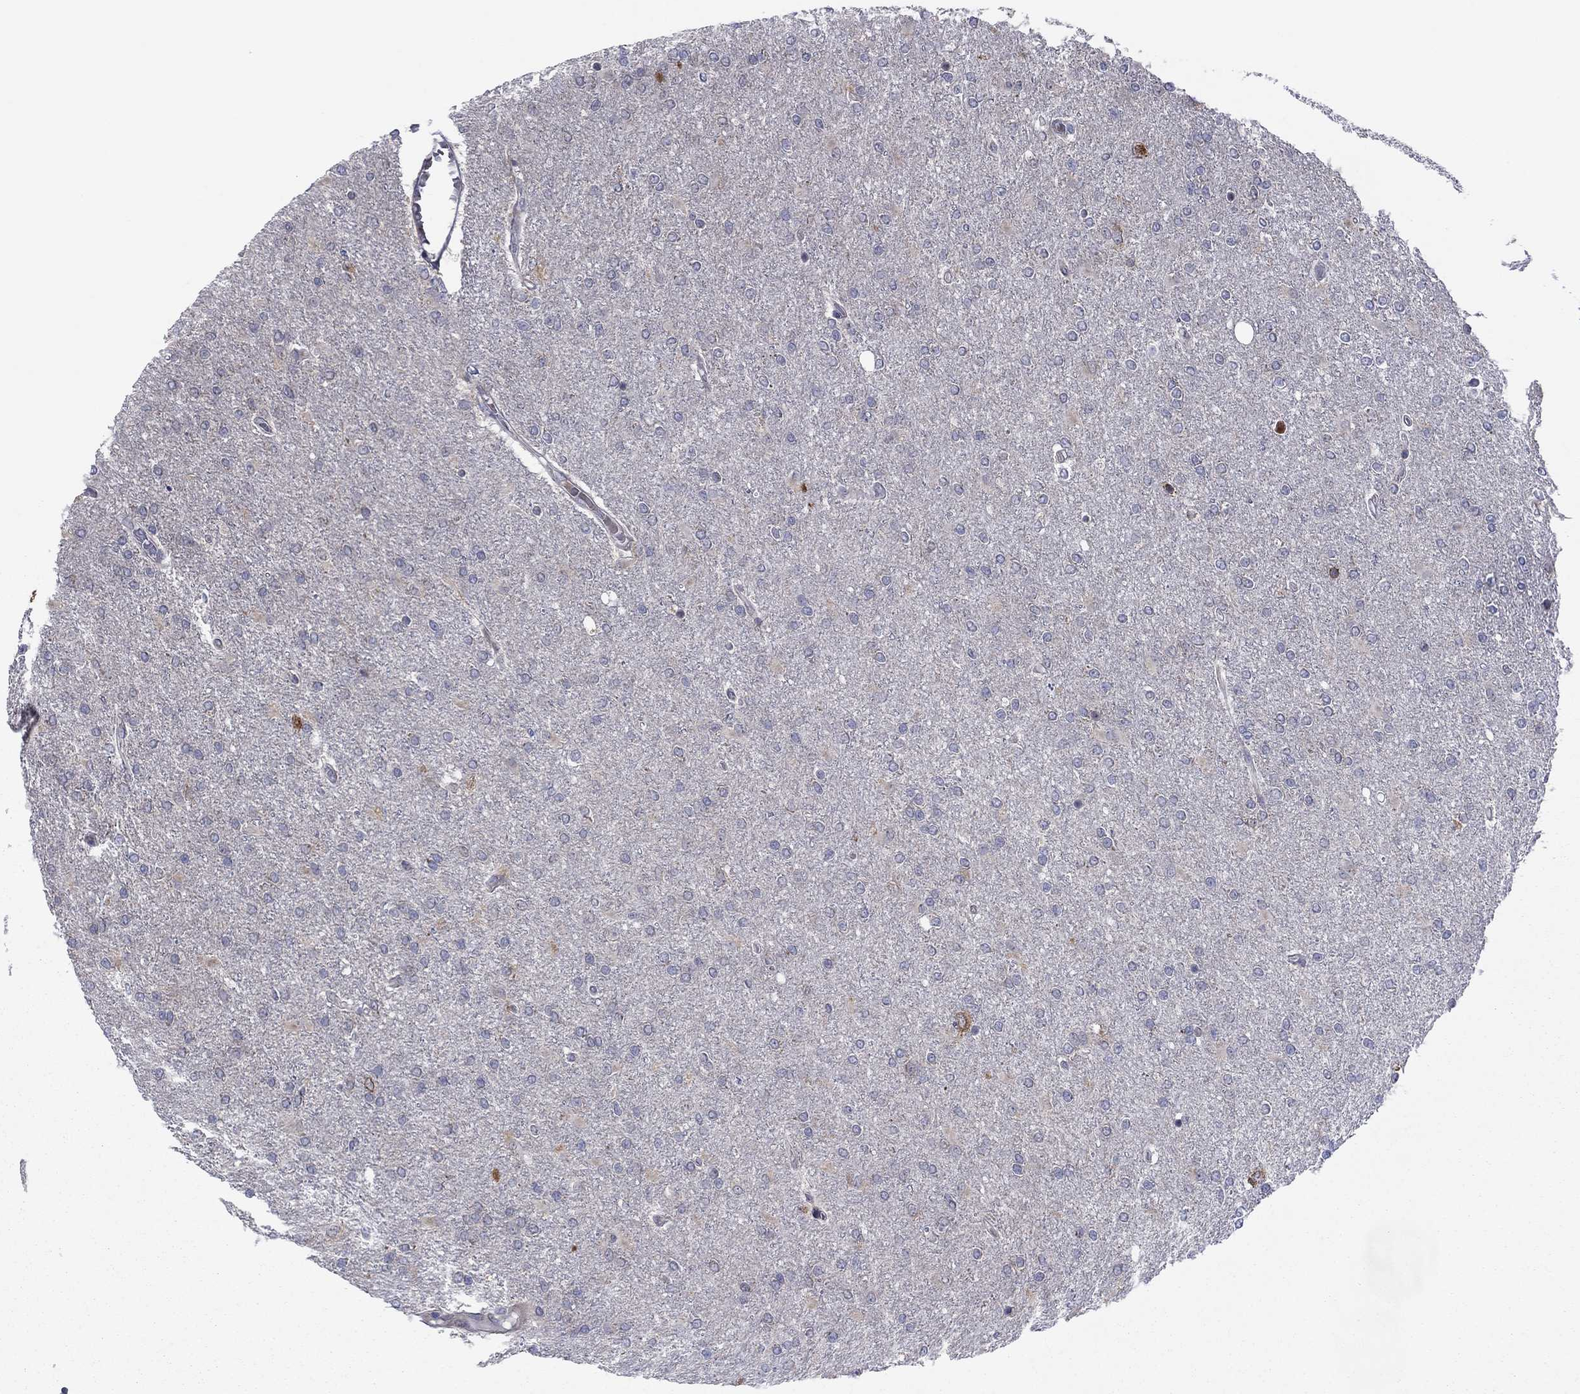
{"staining": {"intensity": "negative", "quantity": "none", "location": "none"}, "tissue": "glioma", "cell_type": "Tumor cells", "image_type": "cancer", "snomed": [{"axis": "morphology", "description": "Glioma, malignant, High grade"}, {"axis": "topography", "description": "Cerebral cortex"}], "caption": "Glioma stained for a protein using immunohistochemistry displays no expression tumor cells.", "gene": "GPR155", "patient": {"sex": "male", "age": 70}}